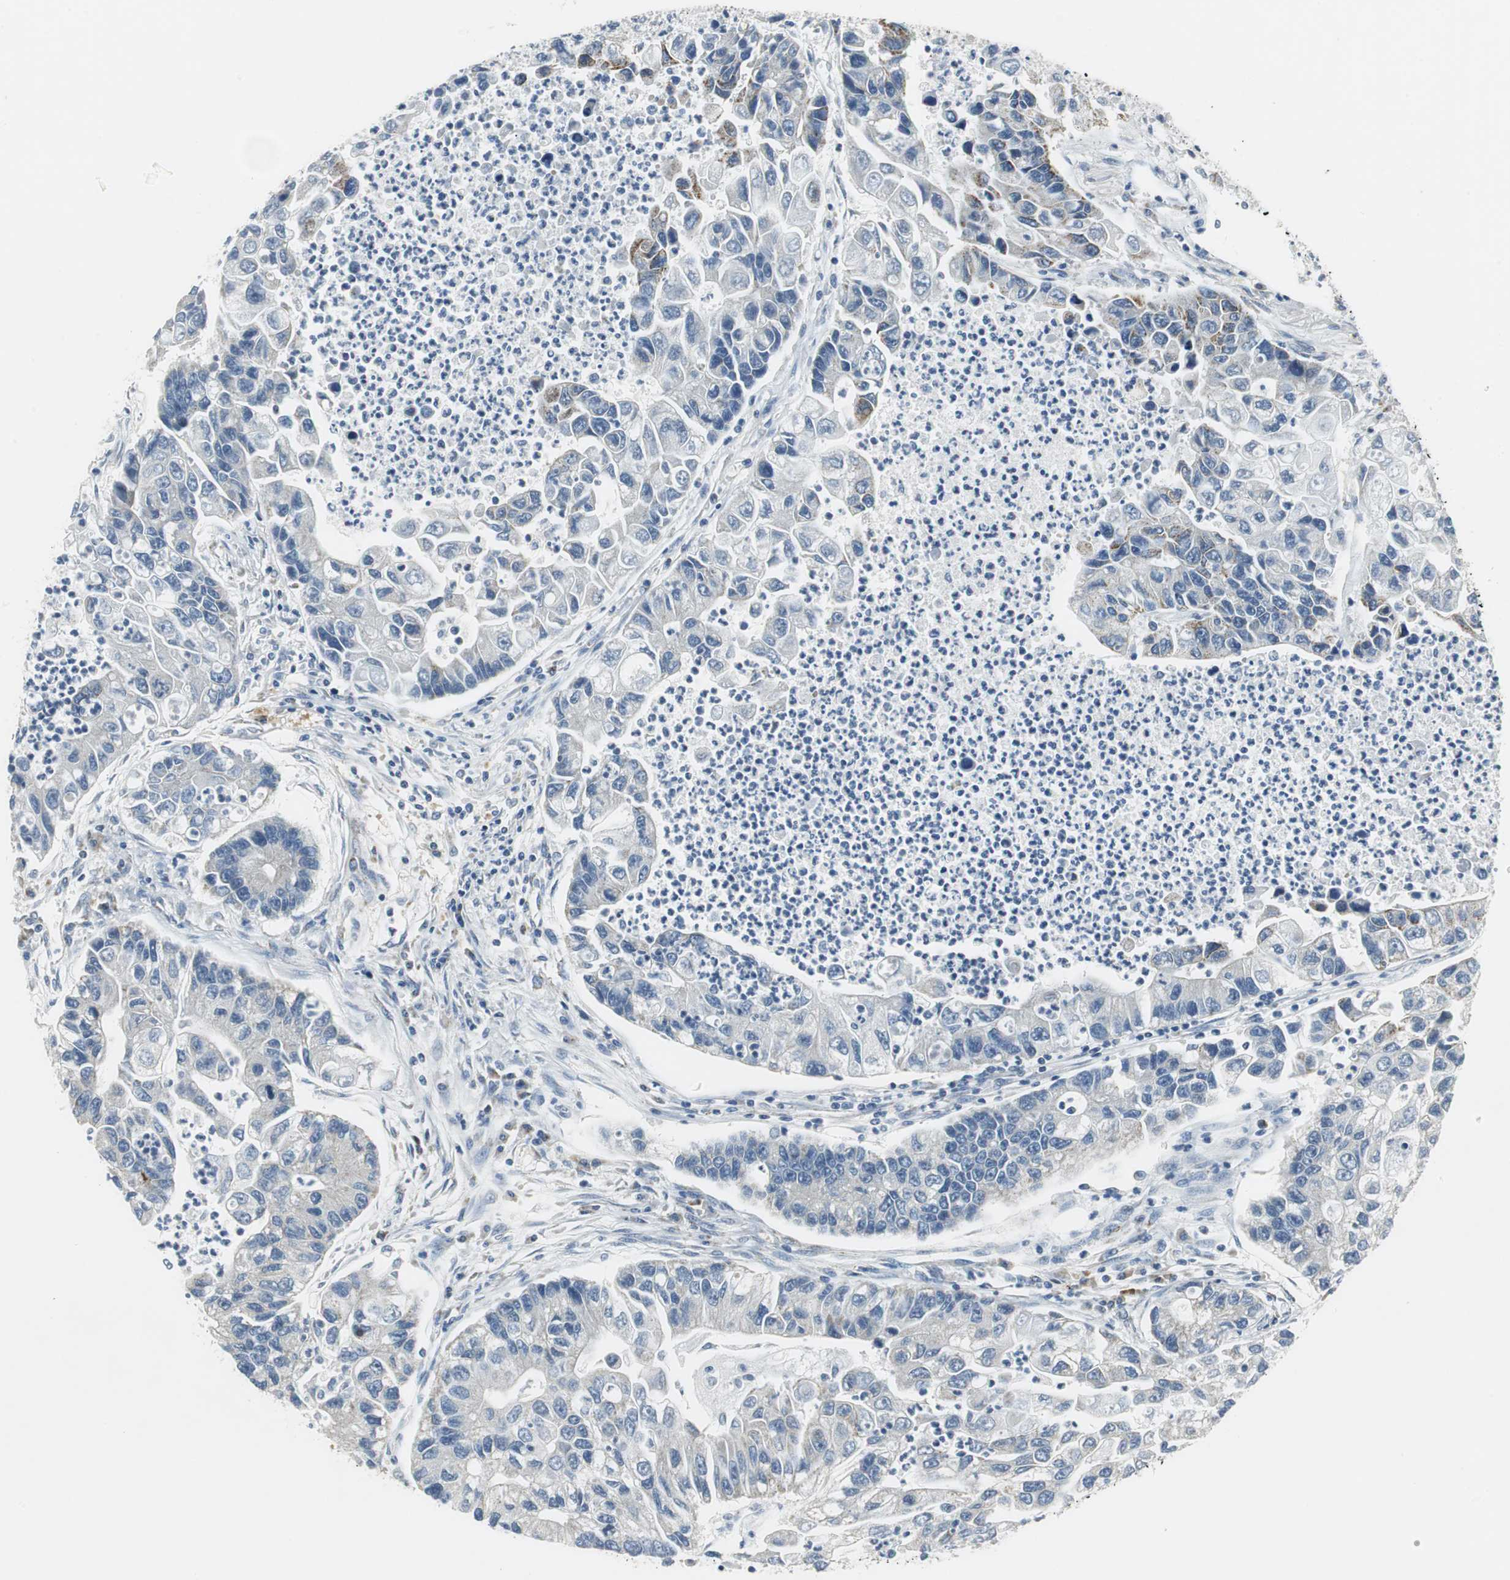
{"staining": {"intensity": "weak", "quantity": "<25%", "location": "cytoplasmic/membranous"}, "tissue": "lung cancer", "cell_type": "Tumor cells", "image_type": "cancer", "snomed": [{"axis": "morphology", "description": "Adenocarcinoma, NOS"}, {"axis": "topography", "description": "Lung"}], "caption": "Human lung adenocarcinoma stained for a protein using immunohistochemistry shows no positivity in tumor cells.", "gene": "GLCCI1", "patient": {"sex": "female", "age": 51}}